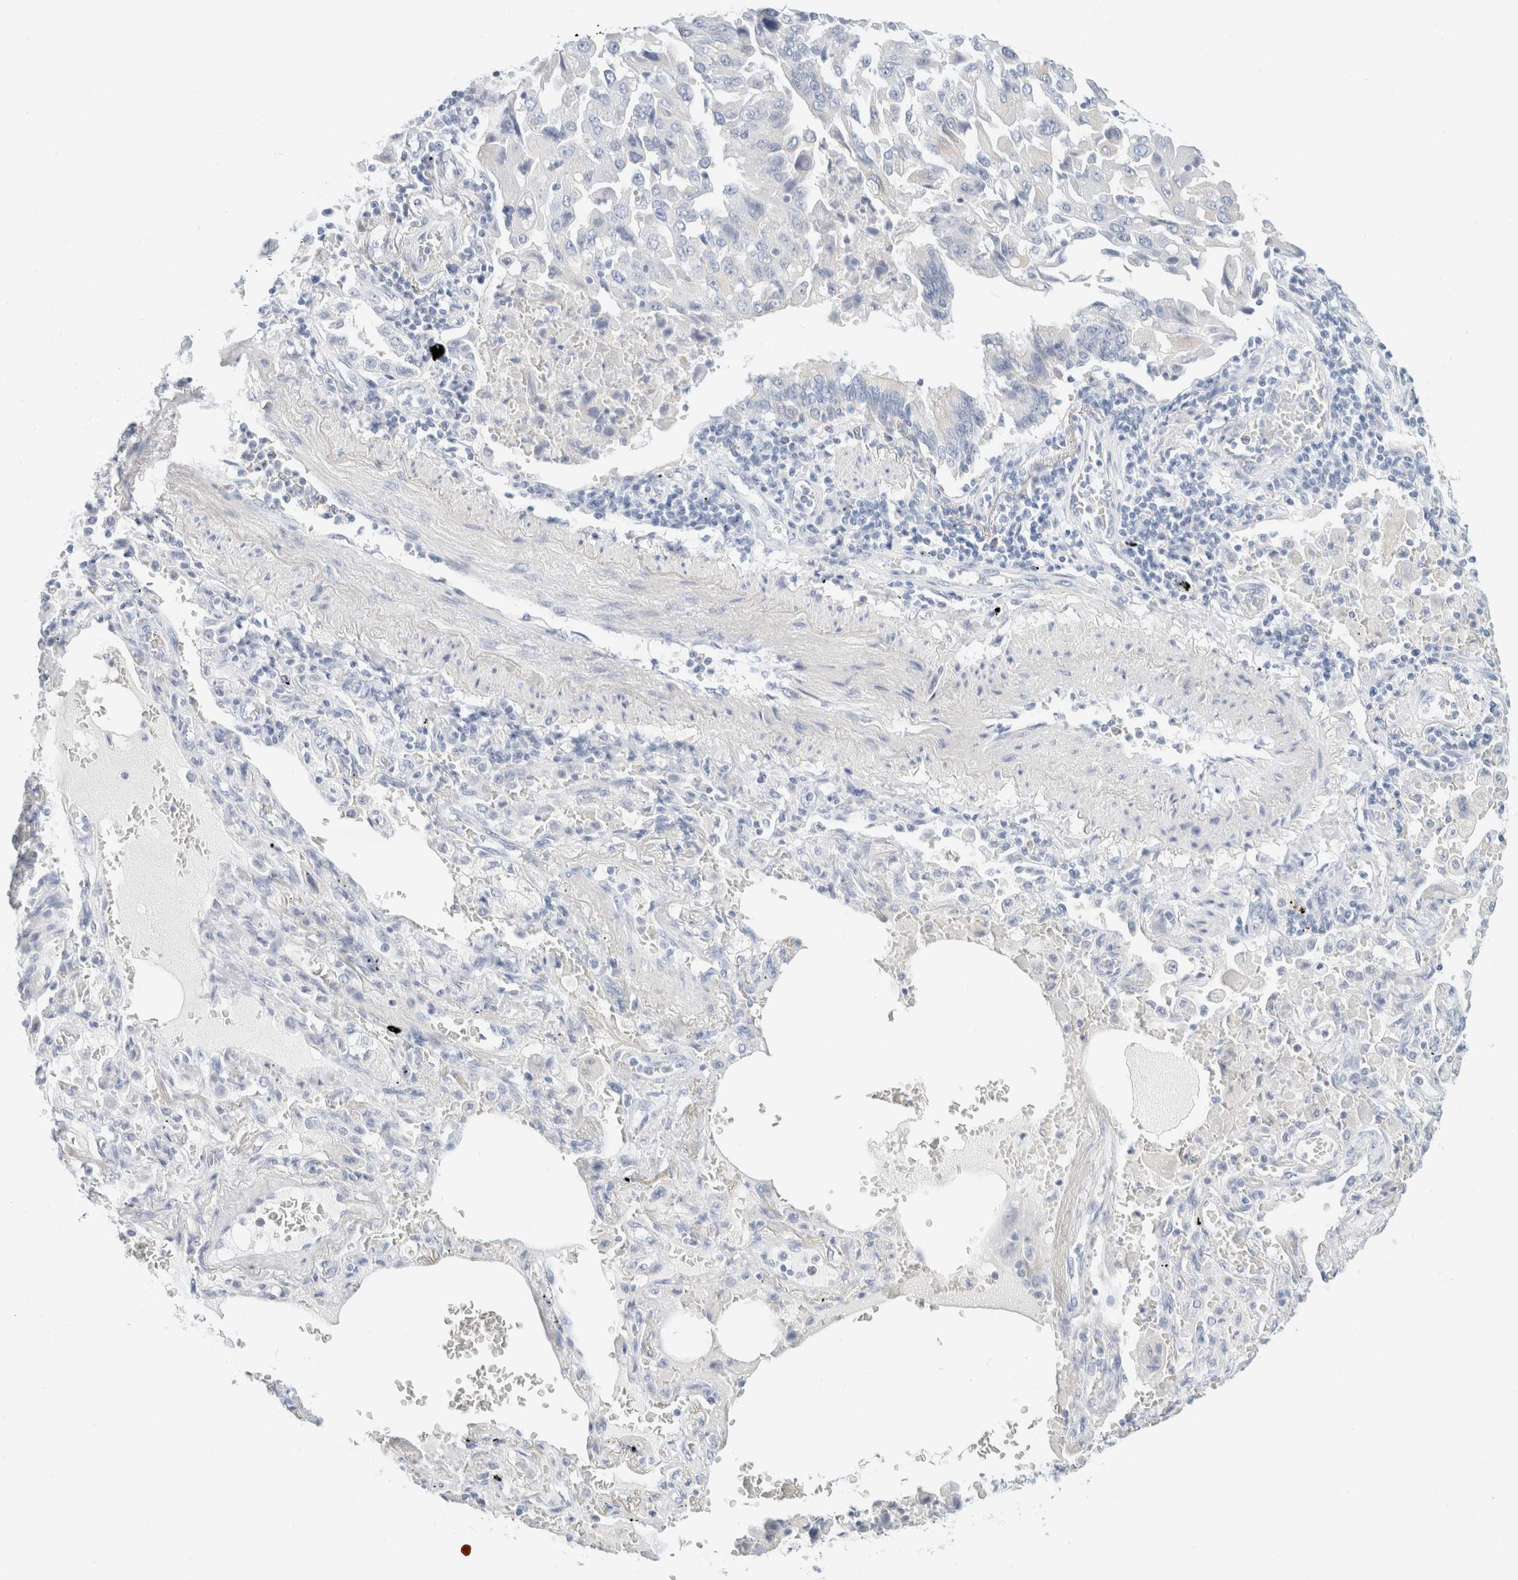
{"staining": {"intensity": "negative", "quantity": "none", "location": "none"}, "tissue": "lung cancer", "cell_type": "Tumor cells", "image_type": "cancer", "snomed": [{"axis": "morphology", "description": "Adenocarcinoma, NOS"}, {"axis": "topography", "description": "Lung"}], "caption": "Lung cancer (adenocarcinoma) was stained to show a protein in brown. There is no significant expression in tumor cells. The staining was performed using DAB to visualize the protein expression in brown, while the nuclei were stained in blue with hematoxylin (Magnification: 20x).", "gene": "KRT20", "patient": {"sex": "female", "age": 65}}